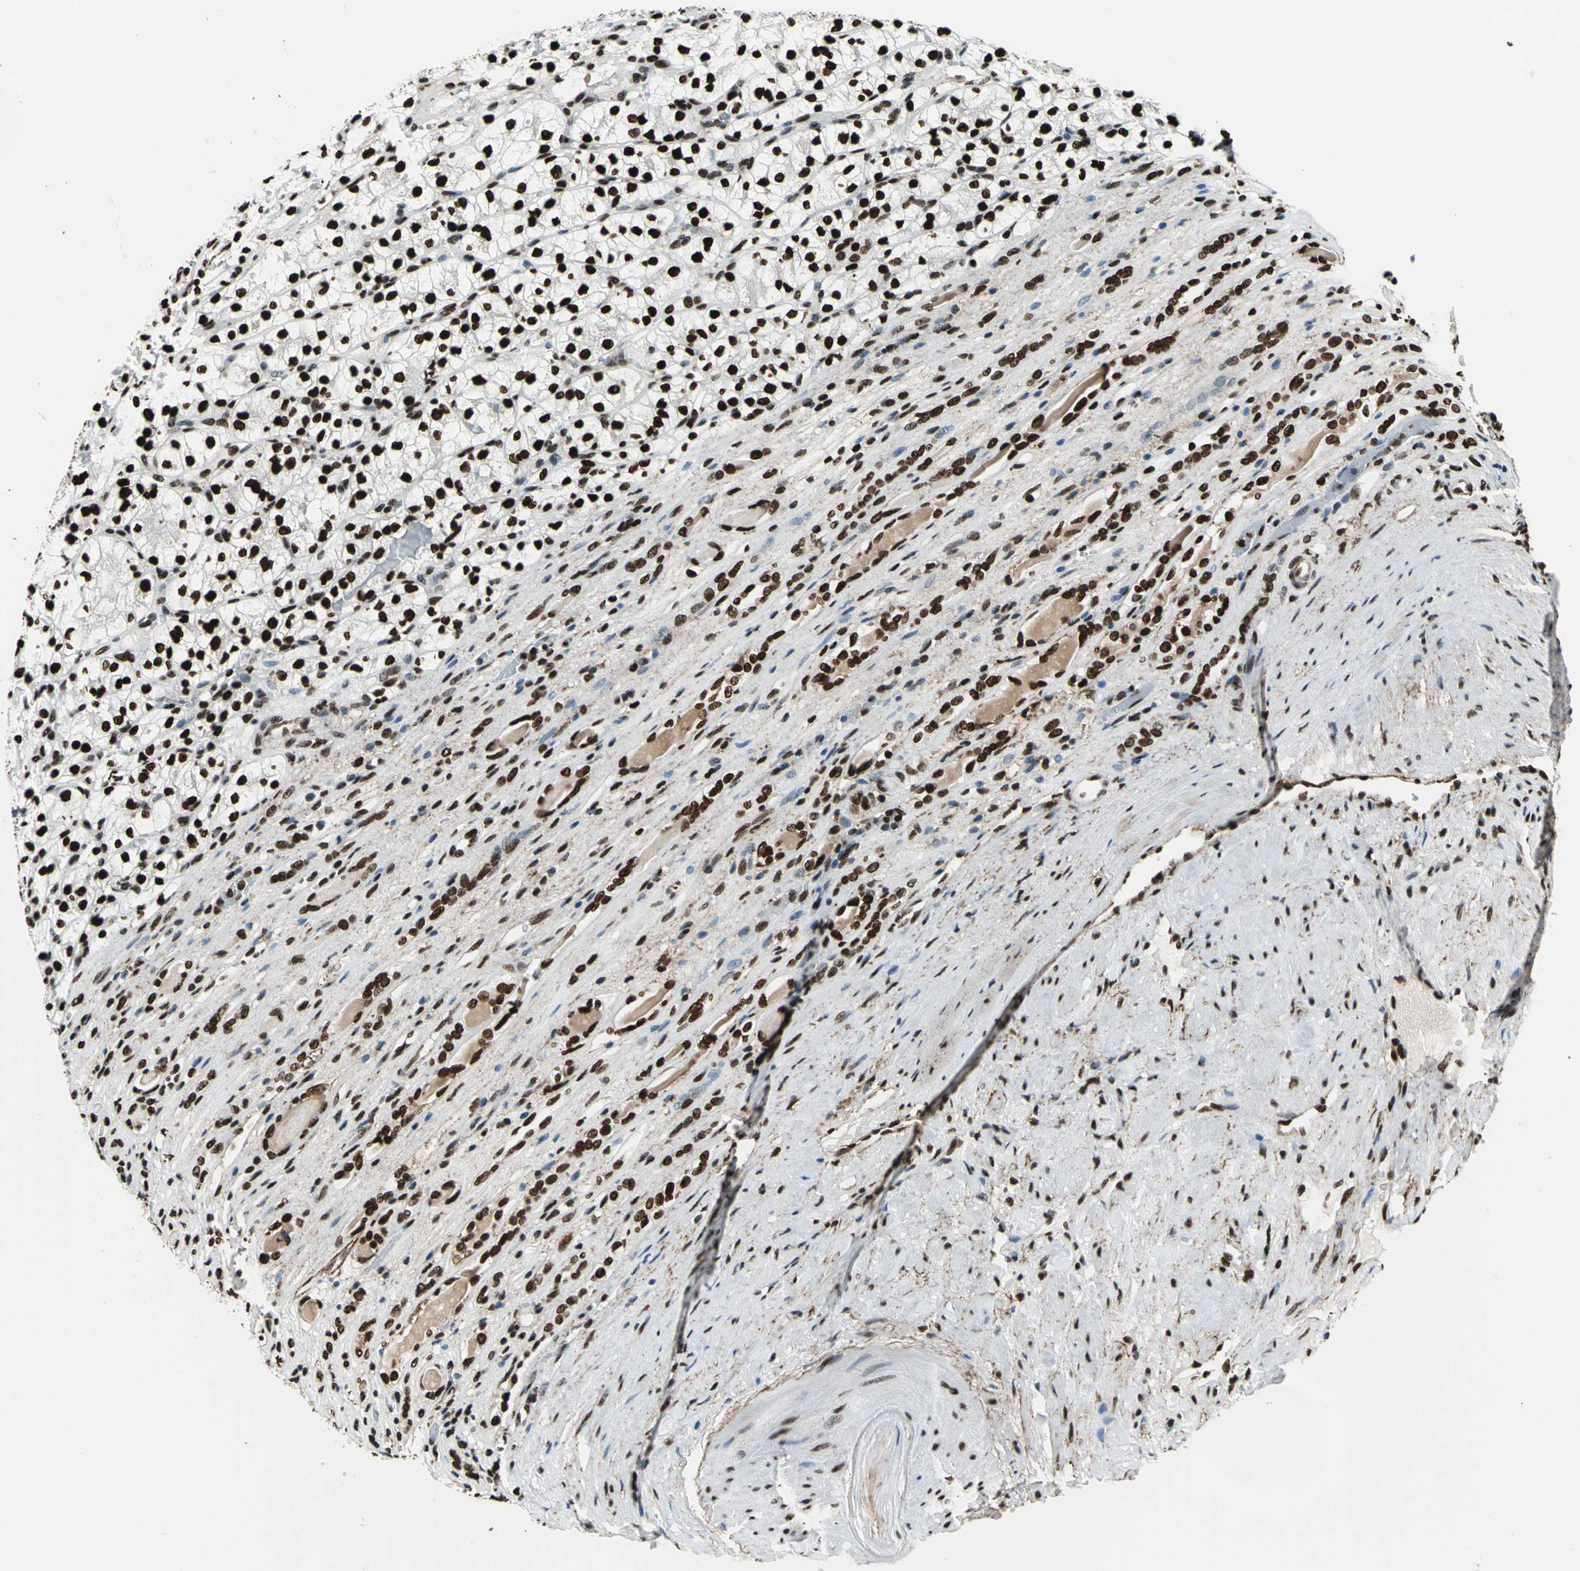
{"staining": {"intensity": "strong", "quantity": ">75%", "location": "nuclear"}, "tissue": "renal cancer", "cell_type": "Tumor cells", "image_type": "cancer", "snomed": [{"axis": "morphology", "description": "Adenocarcinoma, NOS"}, {"axis": "topography", "description": "Kidney"}], "caption": "Immunohistochemistry micrograph of neoplastic tissue: renal adenocarcinoma stained using immunohistochemistry shows high levels of strong protein expression localized specifically in the nuclear of tumor cells, appearing as a nuclear brown color.", "gene": "APEX1", "patient": {"sex": "female", "age": 60}}